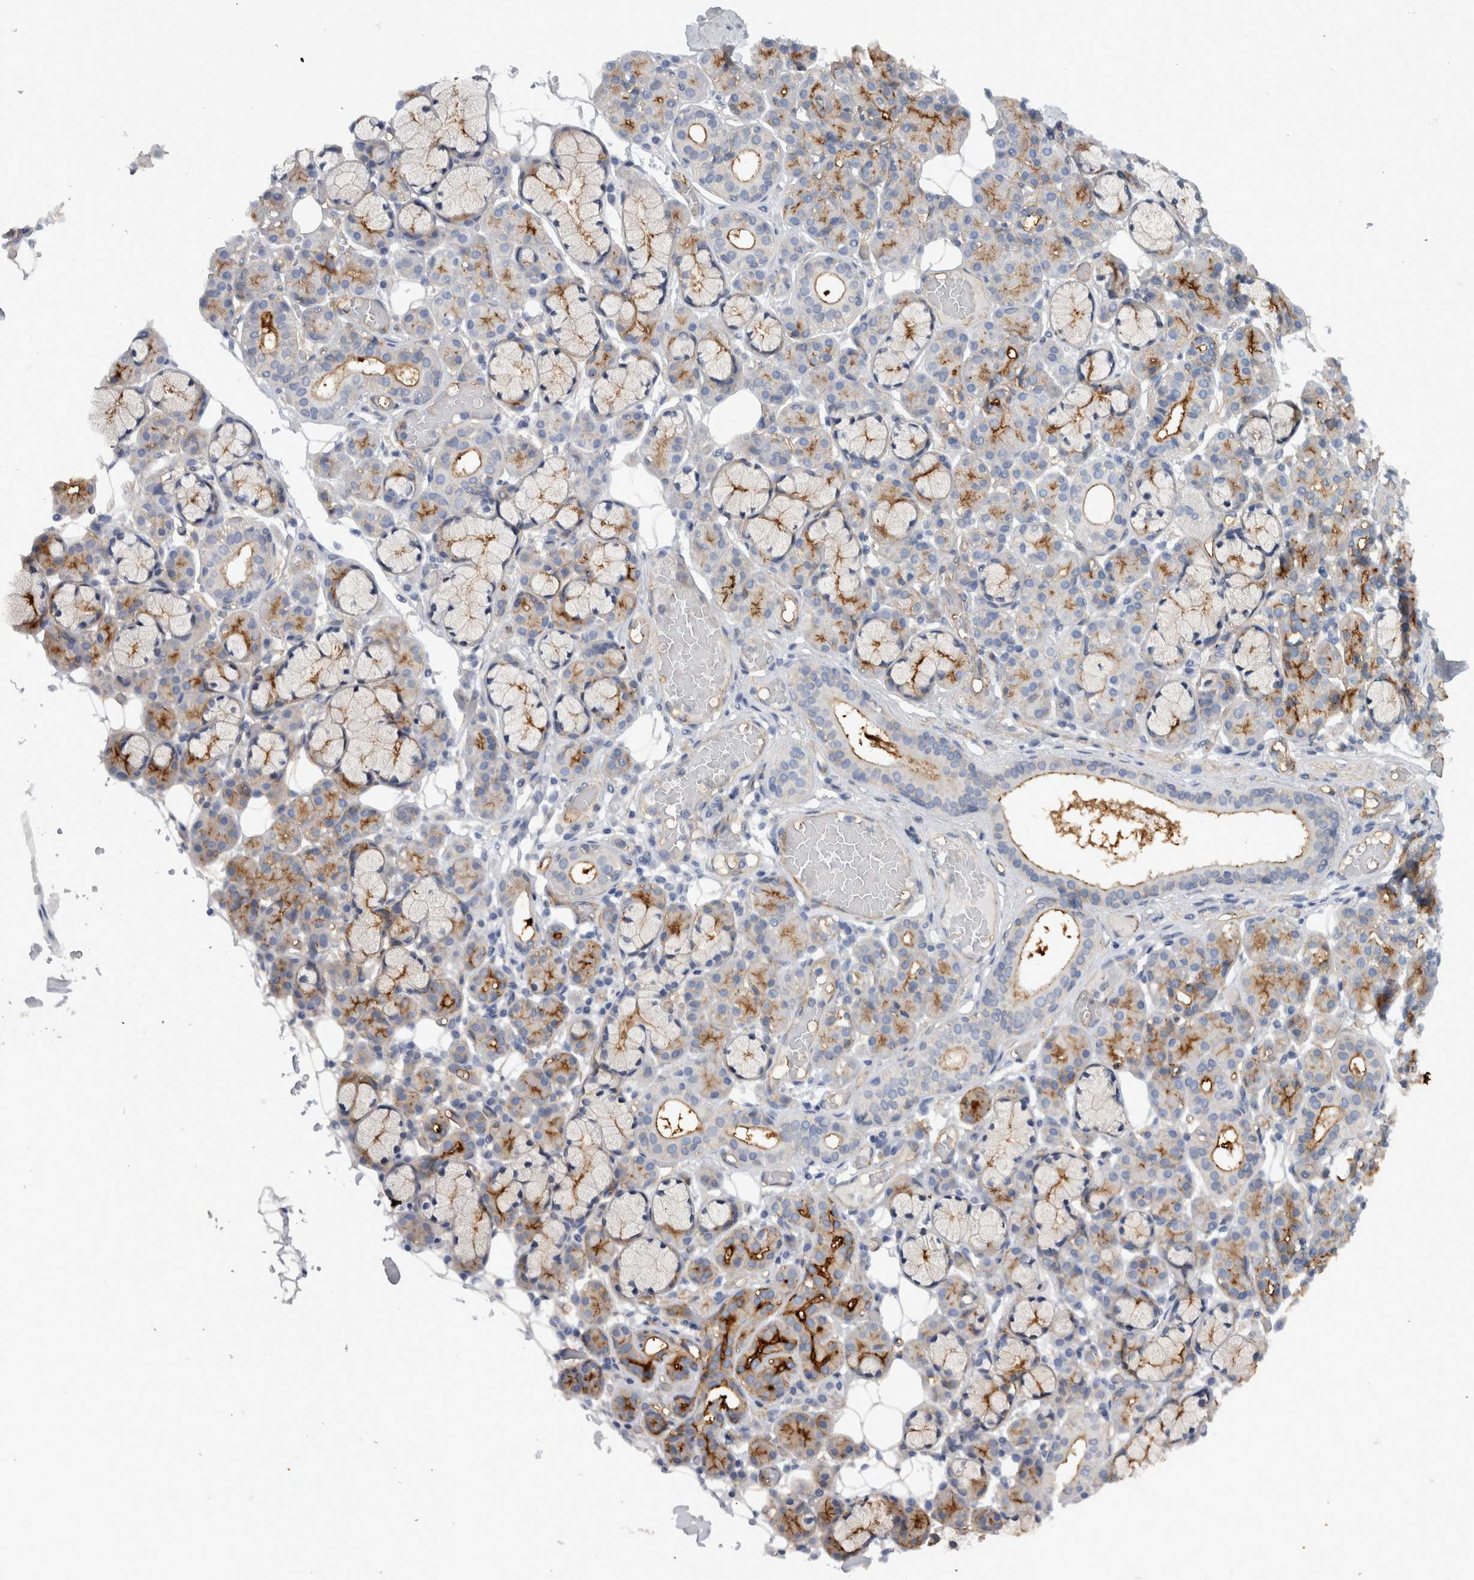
{"staining": {"intensity": "strong", "quantity": "25%-75%", "location": "cytoplasmic/membranous"}, "tissue": "salivary gland", "cell_type": "Glandular cells", "image_type": "normal", "snomed": [{"axis": "morphology", "description": "Normal tissue, NOS"}, {"axis": "topography", "description": "Salivary gland"}], "caption": "This photomicrograph displays immunohistochemistry (IHC) staining of normal human salivary gland, with high strong cytoplasmic/membranous staining in approximately 25%-75% of glandular cells.", "gene": "CD59", "patient": {"sex": "male", "age": 63}}